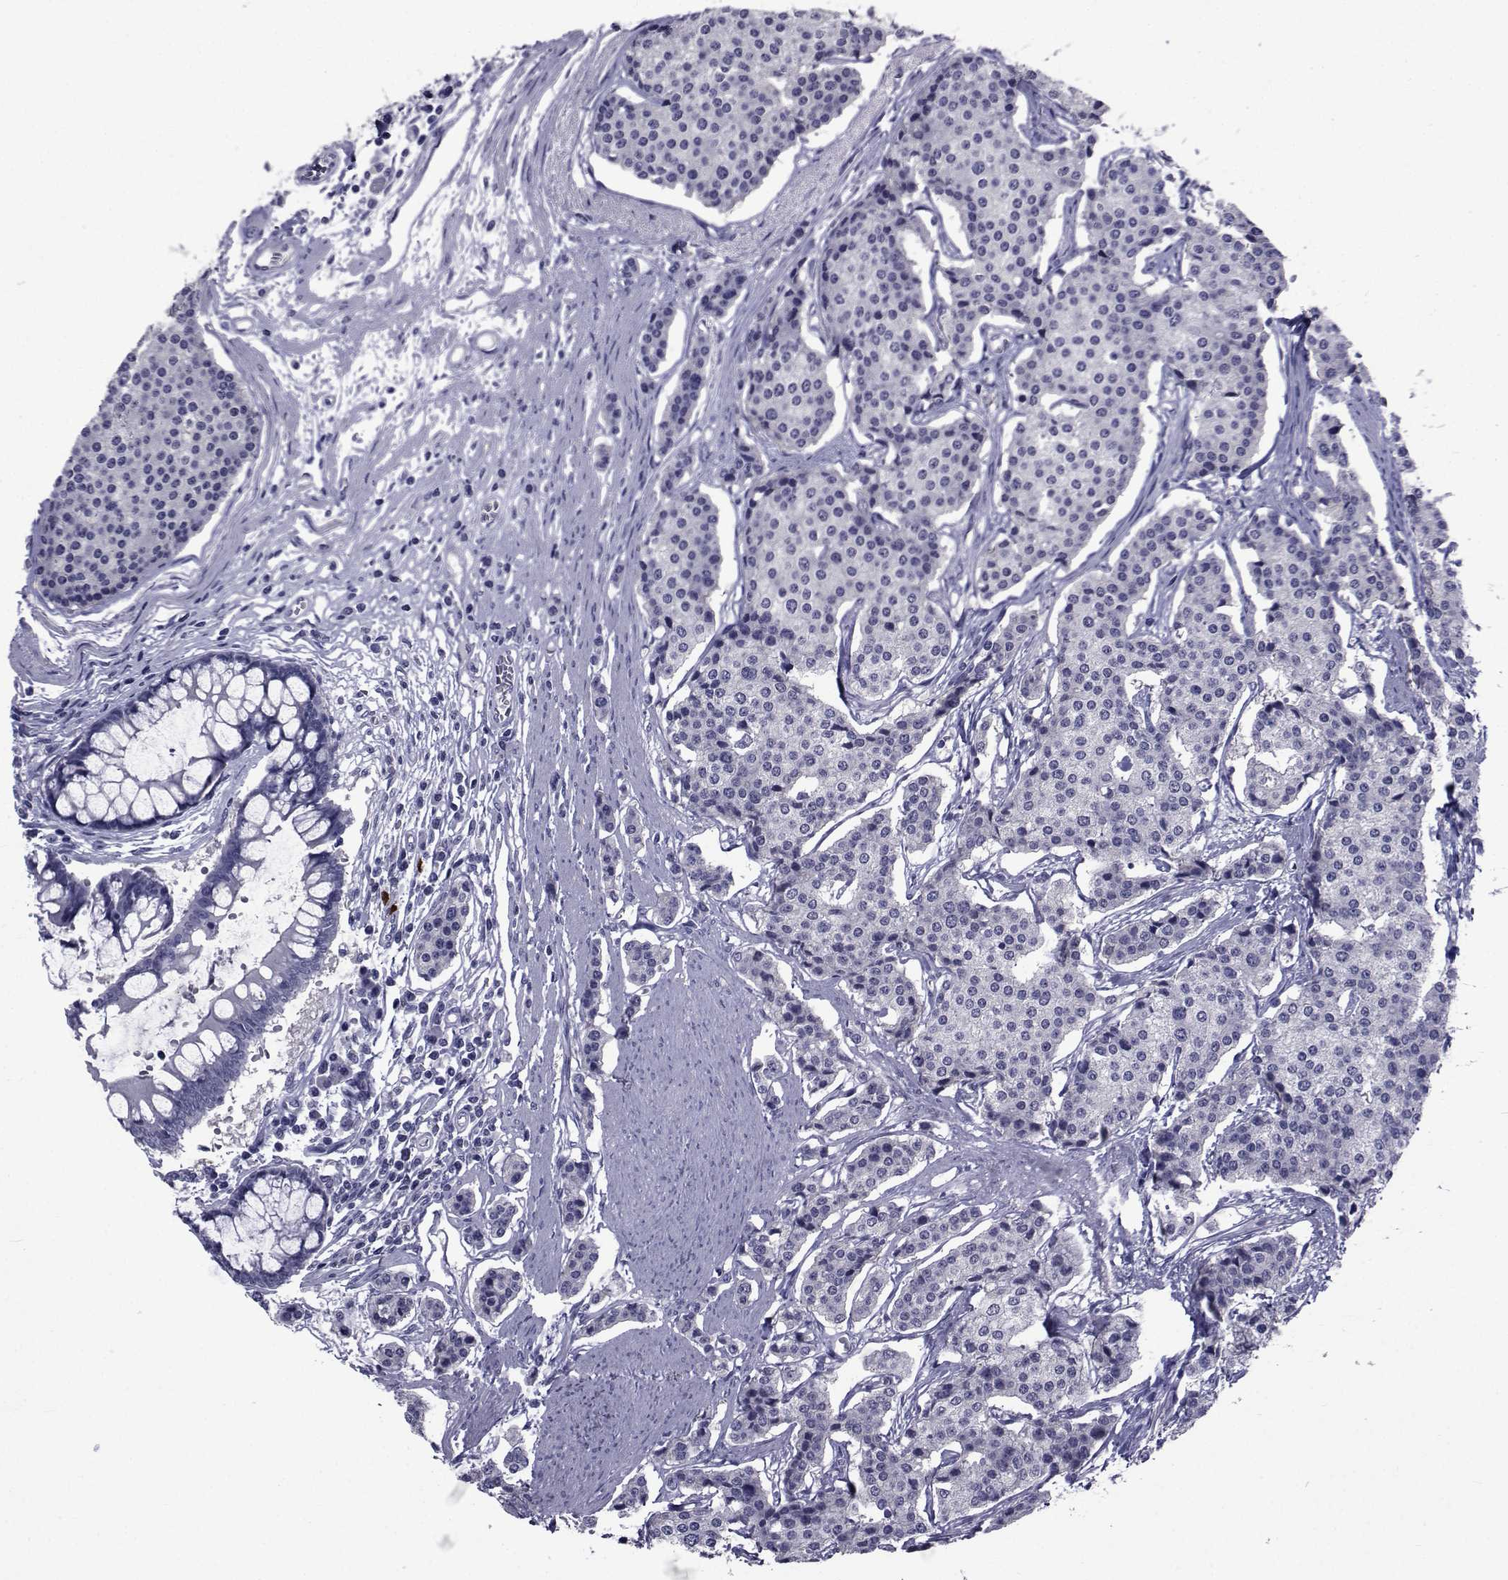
{"staining": {"intensity": "negative", "quantity": "none", "location": "none"}, "tissue": "carcinoid", "cell_type": "Tumor cells", "image_type": "cancer", "snomed": [{"axis": "morphology", "description": "Carcinoid, malignant, NOS"}, {"axis": "topography", "description": "Small intestine"}], "caption": "Micrograph shows no protein positivity in tumor cells of carcinoid tissue. (DAB IHC visualized using brightfield microscopy, high magnification).", "gene": "SEMA5B", "patient": {"sex": "female", "age": 65}}